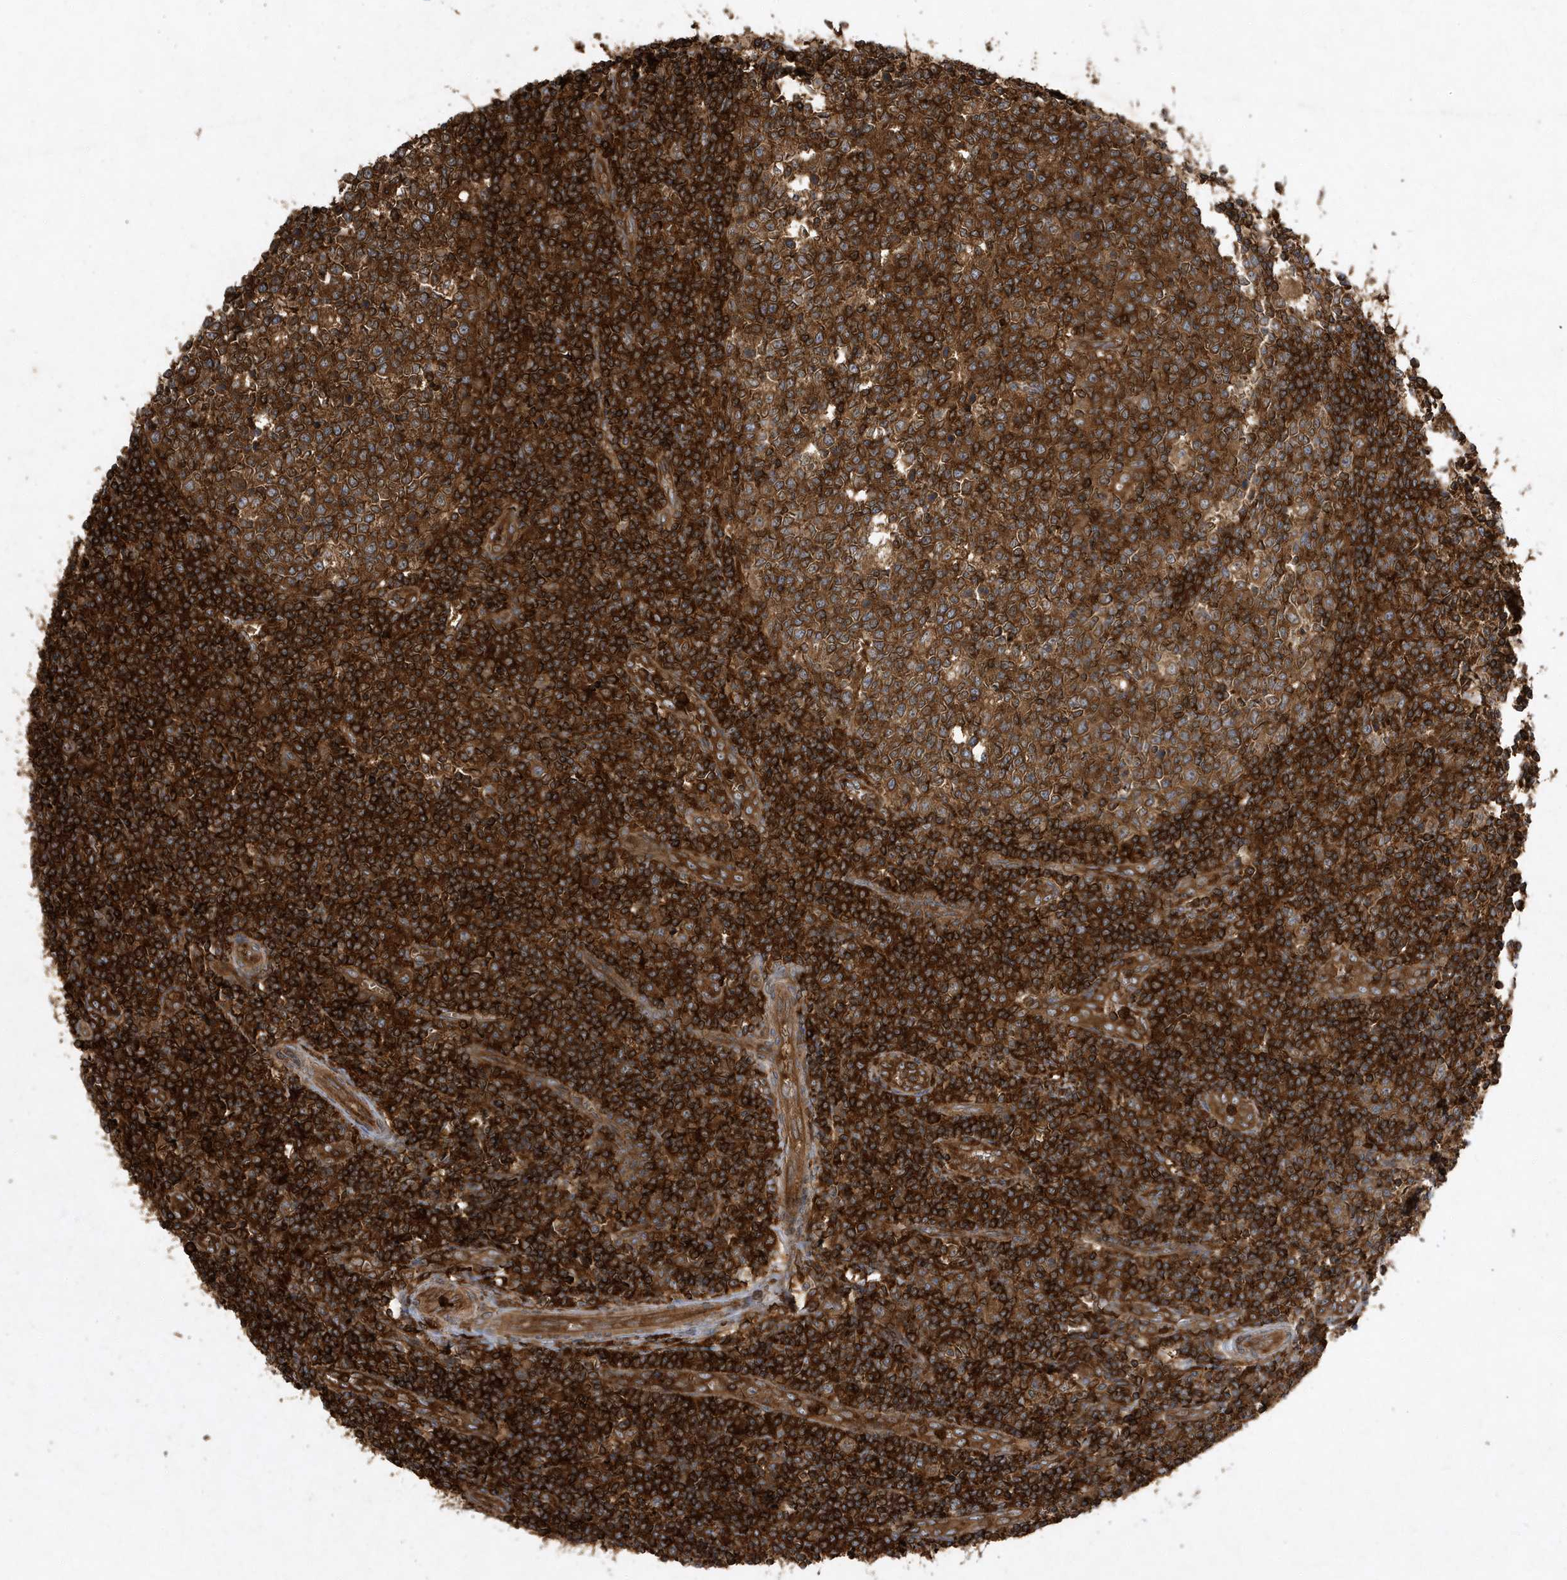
{"staining": {"intensity": "strong", "quantity": ">75%", "location": "cytoplasmic/membranous"}, "tissue": "tonsil", "cell_type": "Germinal center cells", "image_type": "normal", "snomed": [{"axis": "morphology", "description": "Normal tissue, NOS"}, {"axis": "topography", "description": "Tonsil"}], "caption": "Immunohistochemistry (IHC) of unremarkable human tonsil reveals high levels of strong cytoplasmic/membranous staining in approximately >75% of germinal center cells. (Brightfield microscopy of DAB IHC at high magnification).", "gene": "LAPTM4A", "patient": {"sex": "female", "age": 19}}